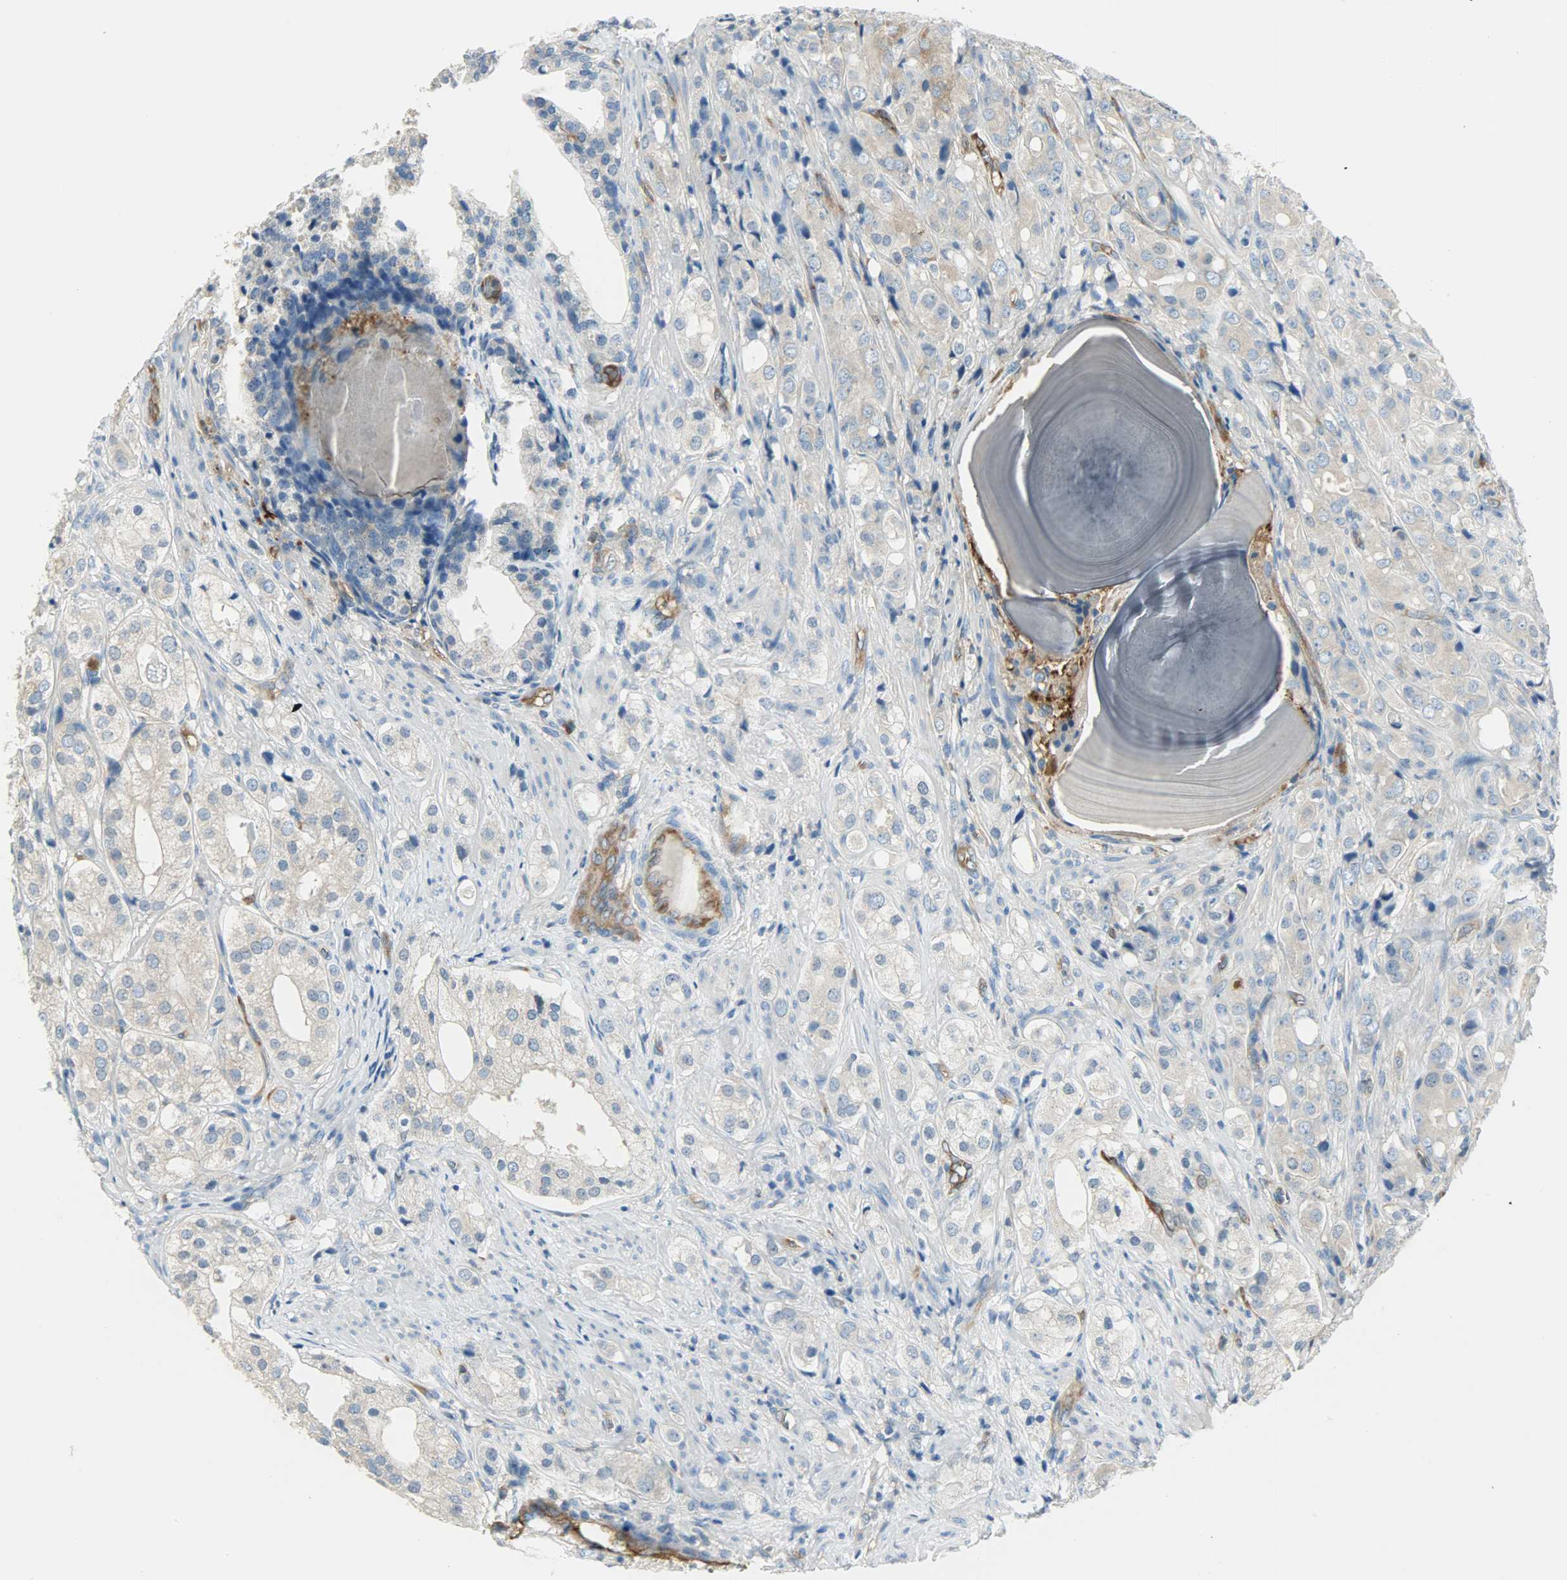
{"staining": {"intensity": "weak", "quantity": "25%-75%", "location": "cytoplasmic/membranous"}, "tissue": "prostate cancer", "cell_type": "Tumor cells", "image_type": "cancer", "snomed": [{"axis": "morphology", "description": "Adenocarcinoma, High grade"}, {"axis": "topography", "description": "Prostate"}], "caption": "The immunohistochemical stain labels weak cytoplasmic/membranous staining in tumor cells of prostate cancer (adenocarcinoma (high-grade)) tissue. (Stains: DAB (3,3'-diaminobenzidine) in brown, nuclei in blue, Microscopy: brightfield microscopy at high magnification).", "gene": "WARS1", "patient": {"sex": "male", "age": 68}}